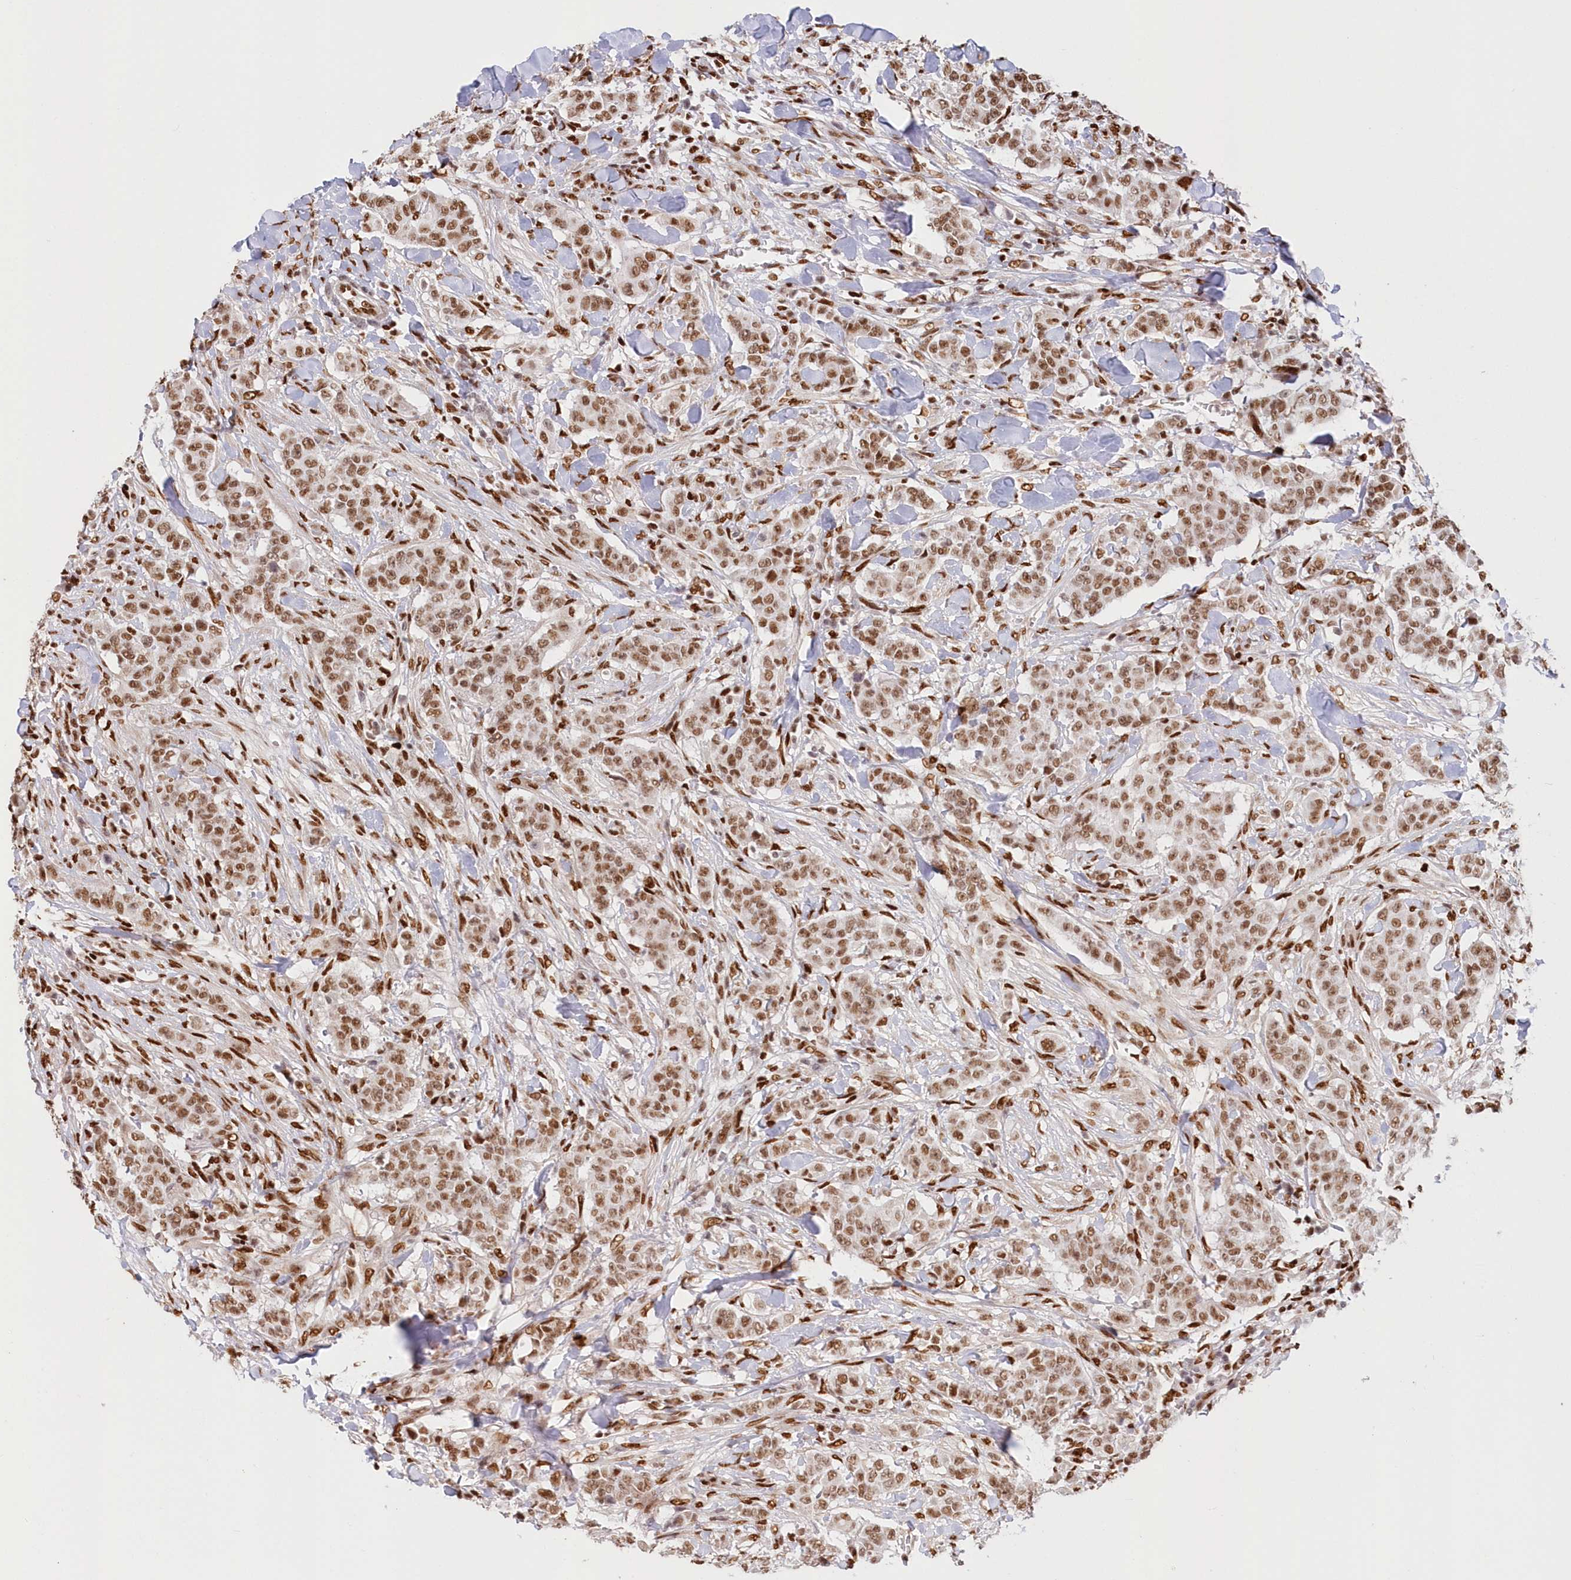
{"staining": {"intensity": "moderate", "quantity": ">75%", "location": "nuclear"}, "tissue": "breast cancer", "cell_type": "Tumor cells", "image_type": "cancer", "snomed": [{"axis": "morphology", "description": "Duct carcinoma"}, {"axis": "topography", "description": "Breast"}], "caption": "Tumor cells demonstrate medium levels of moderate nuclear expression in approximately >75% of cells in breast cancer.", "gene": "POLR2B", "patient": {"sex": "female", "age": 40}}